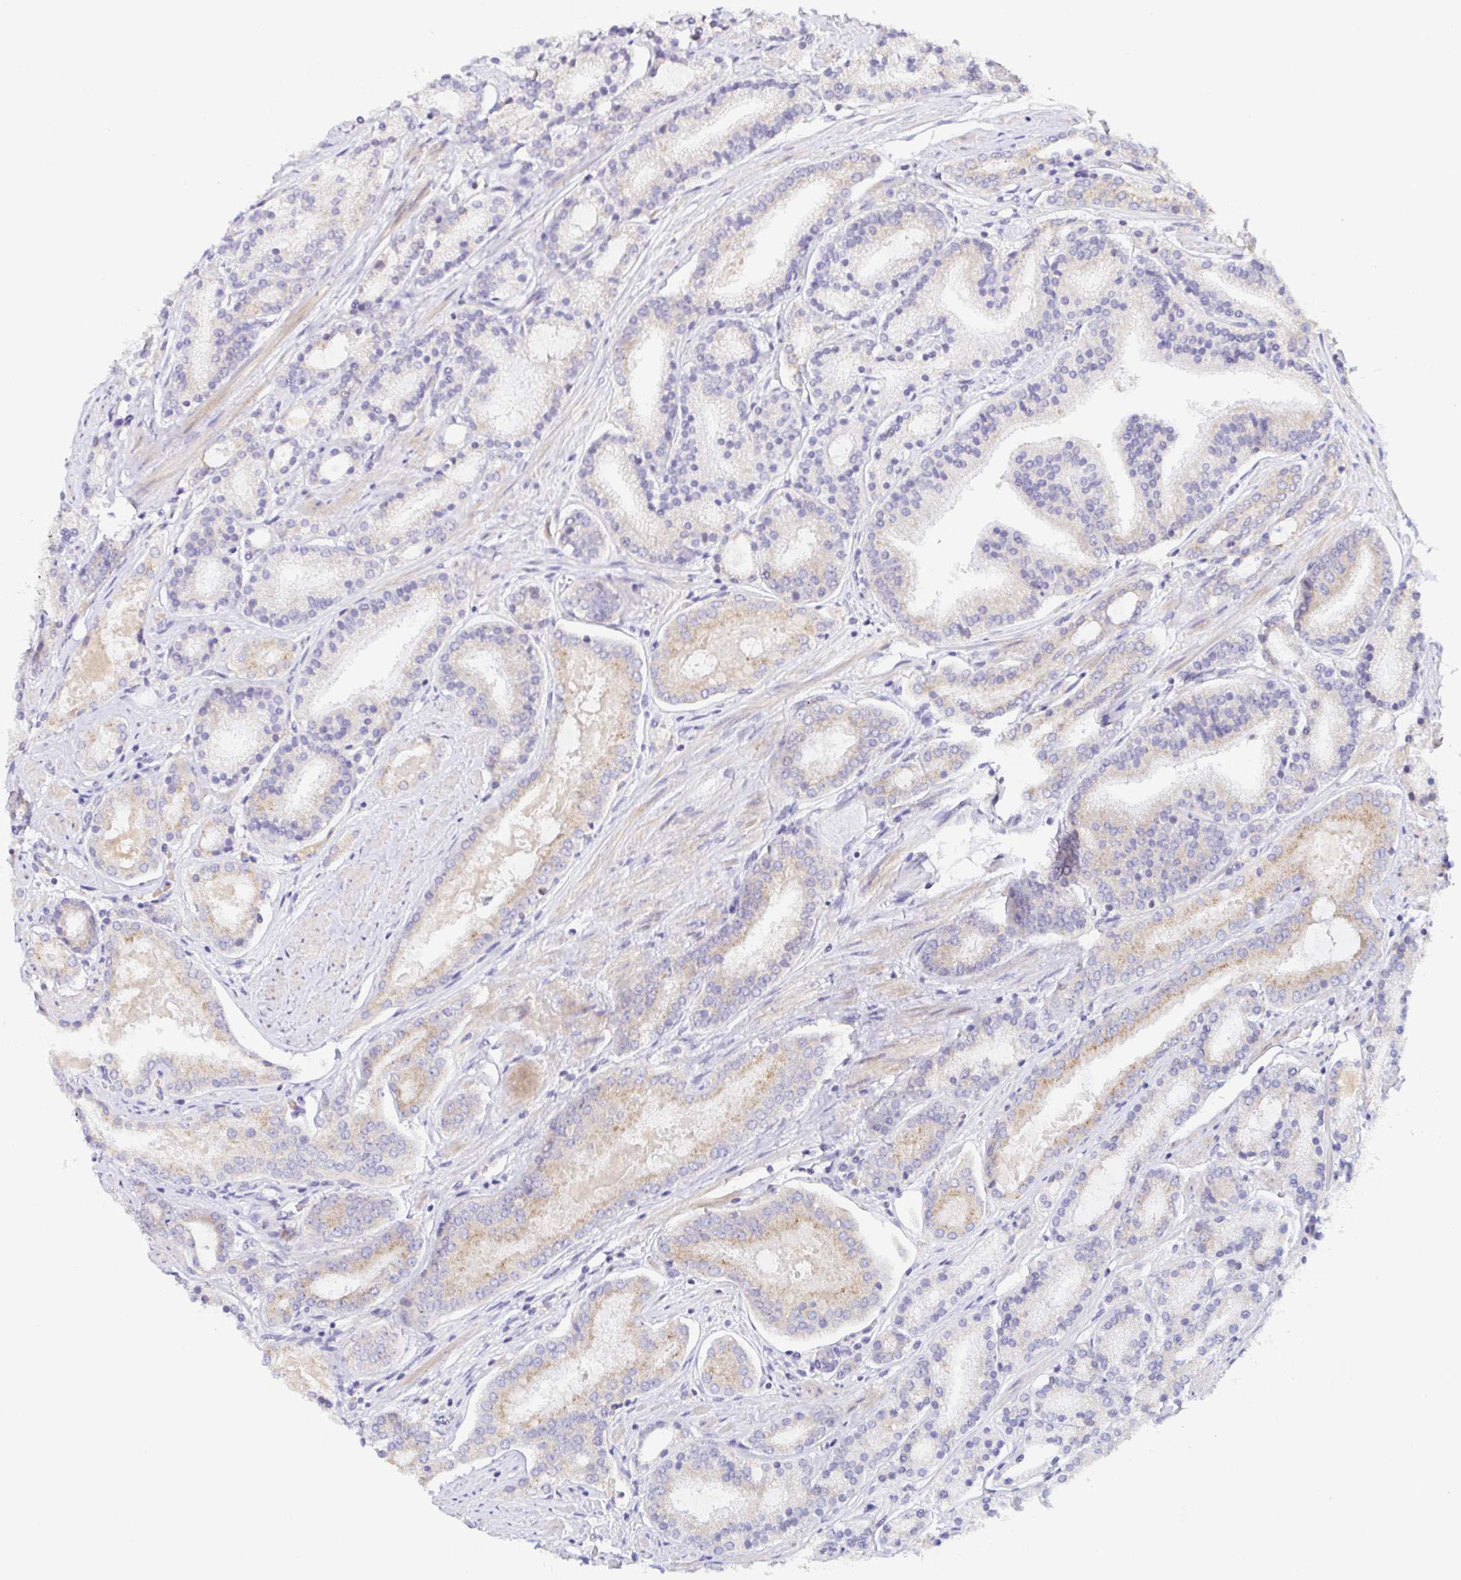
{"staining": {"intensity": "weak", "quantity": "25%-75%", "location": "cytoplasmic/membranous"}, "tissue": "prostate cancer", "cell_type": "Tumor cells", "image_type": "cancer", "snomed": [{"axis": "morphology", "description": "Adenocarcinoma, High grade"}, {"axis": "topography", "description": "Prostate"}], "caption": "High-power microscopy captured an IHC photomicrograph of prostate cancer (adenocarcinoma (high-grade)), revealing weak cytoplasmic/membranous positivity in about 25%-75% of tumor cells. The protein is stained brown, and the nuclei are stained in blue (DAB (3,3'-diaminobenzidine) IHC with brightfield microscopy, high magnification).", "gene": "LARP1", "patient": {"sex": "male", "age": 63}}